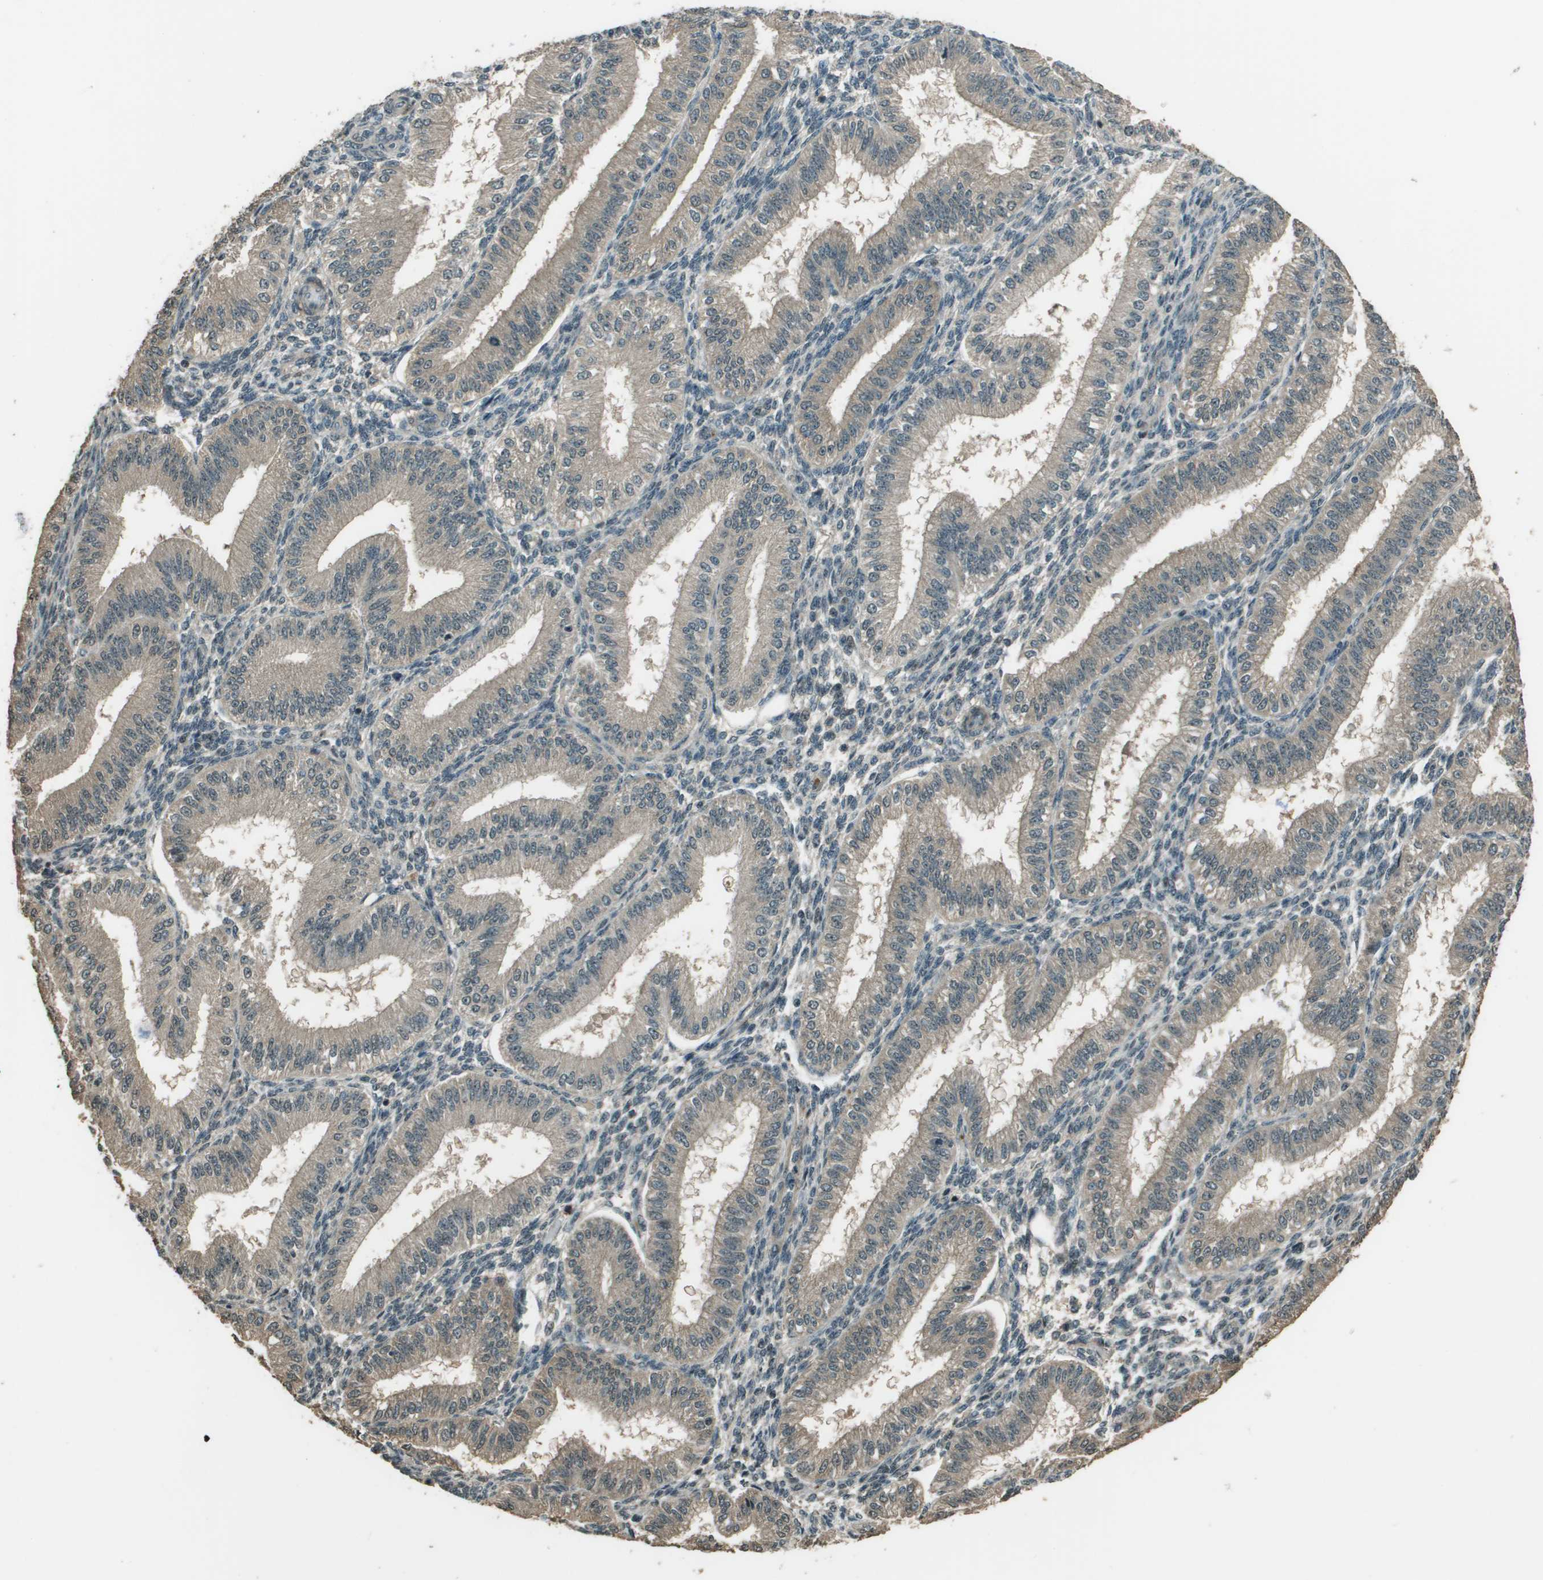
{"staining": {"intensity": "negative", "quantity": "none", "location": "none"}, "tissue": "endometrium", "cell_type": "Cells in endometrial stroma", "image_type": "normal", "snomed": [{"axis": "morphology", "description": "Normal tissue, NOS"}, {"axis": "topography", "description": "Endometrium"}], "caption": "This micrograph is of benign endometrium stained with immunohistochemistry (IHC) to label a protein in brown with the nuclei are counter-stained blue. There is no staining in cells in endometrial stroma. The staining is performed using DAB (3,3'-diaminobenzidine) brown chromogen with nuclei counter-stained in using hematoxylin.", "gene": "SDC3", "patient": {"sex": "female", "age": 39}}